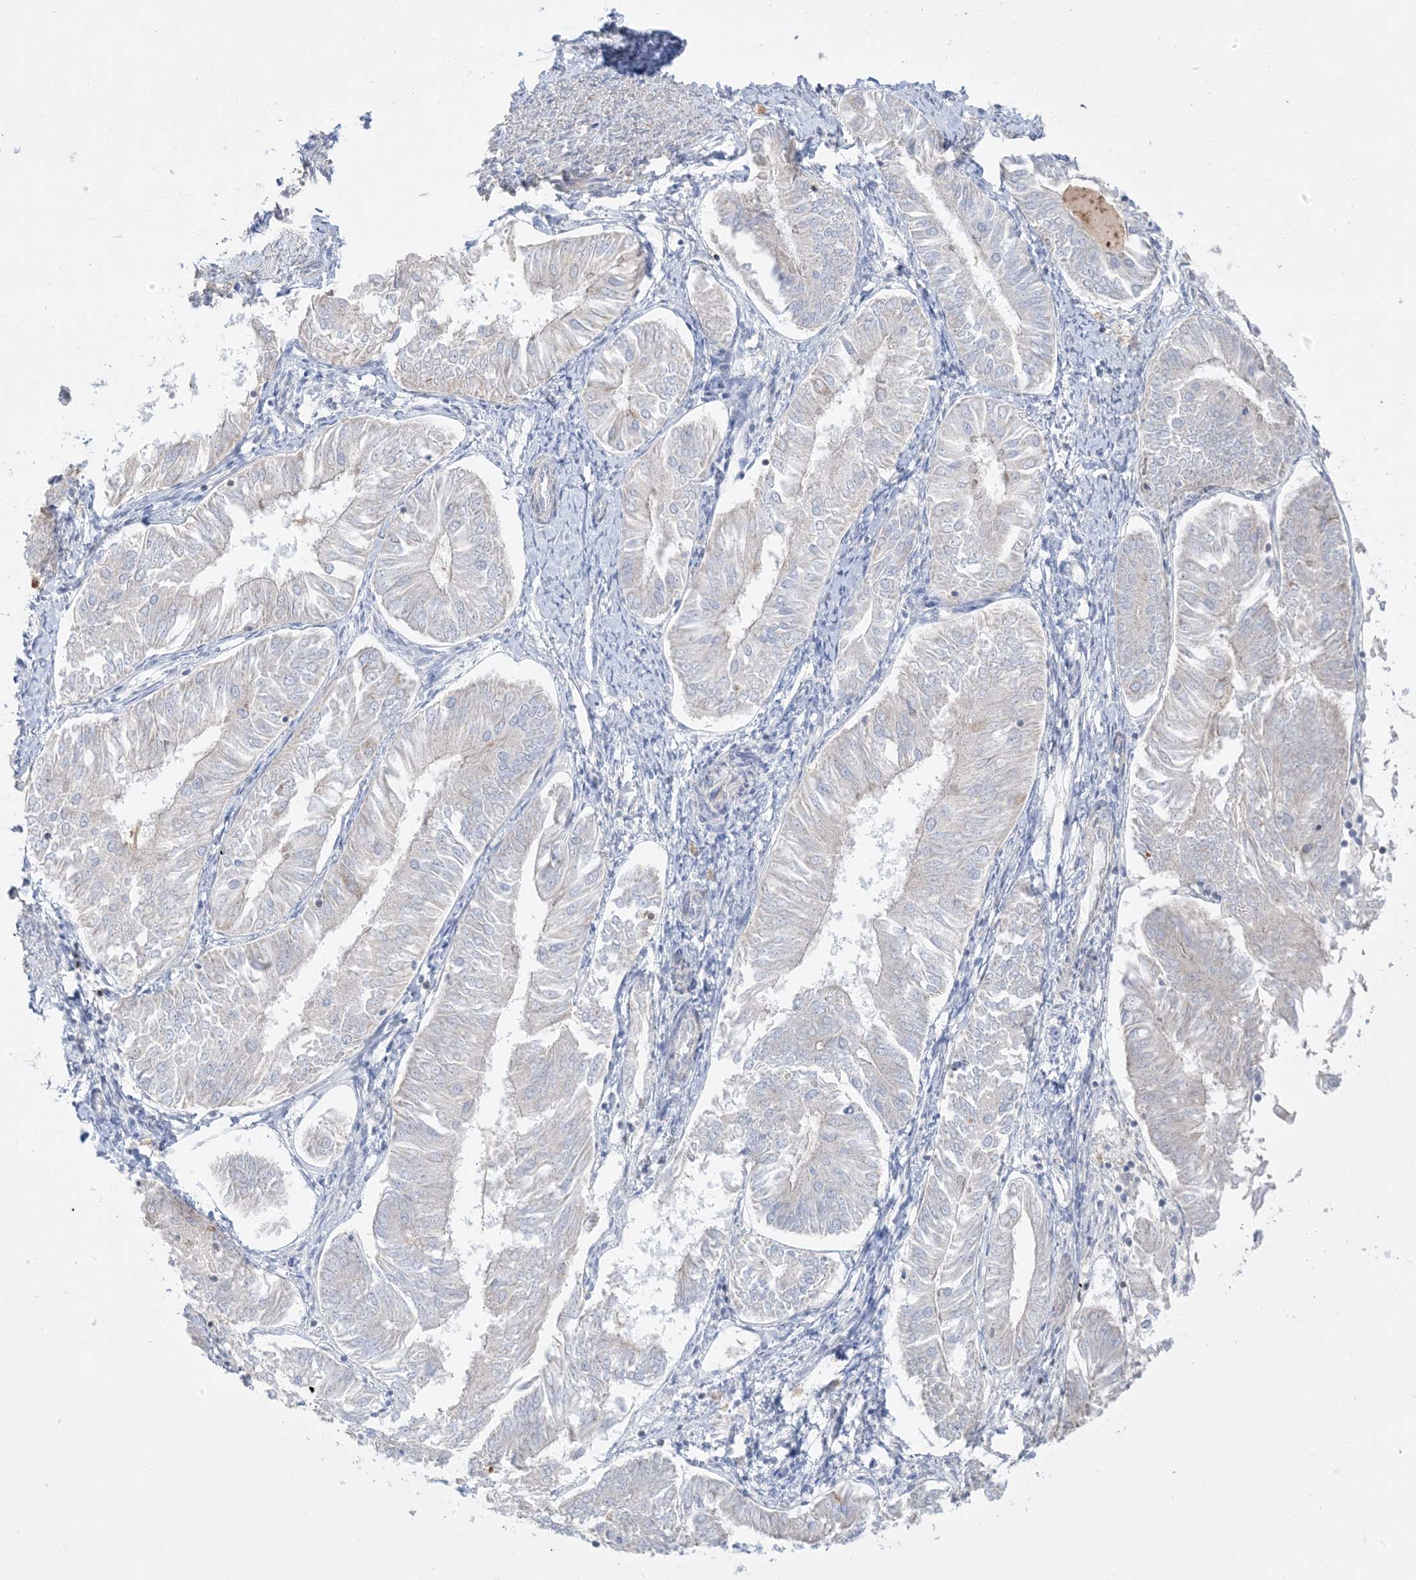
{"staining": {"intensity": "negative", "quantity": "none", "location": "none"}, "tissue": "endometrial cancer", "cell_type": "Tumor cells", "image_type": "cancer", "snomed": [{"axis": "morphology", "description": "Adenocarcinoma, NOS"}, {"axis": "topography", "description": "Endometrium"}], "caption": "Immunohistochemistry (IHC) micrograph of neoplastic tissue: endometrial cancer (adenocarcinoma) stained with DAB demonstrates no significant protein expression in tumor cells.", "gene": "FAM184A", "patient": {"sex": "female", "age": 58}}